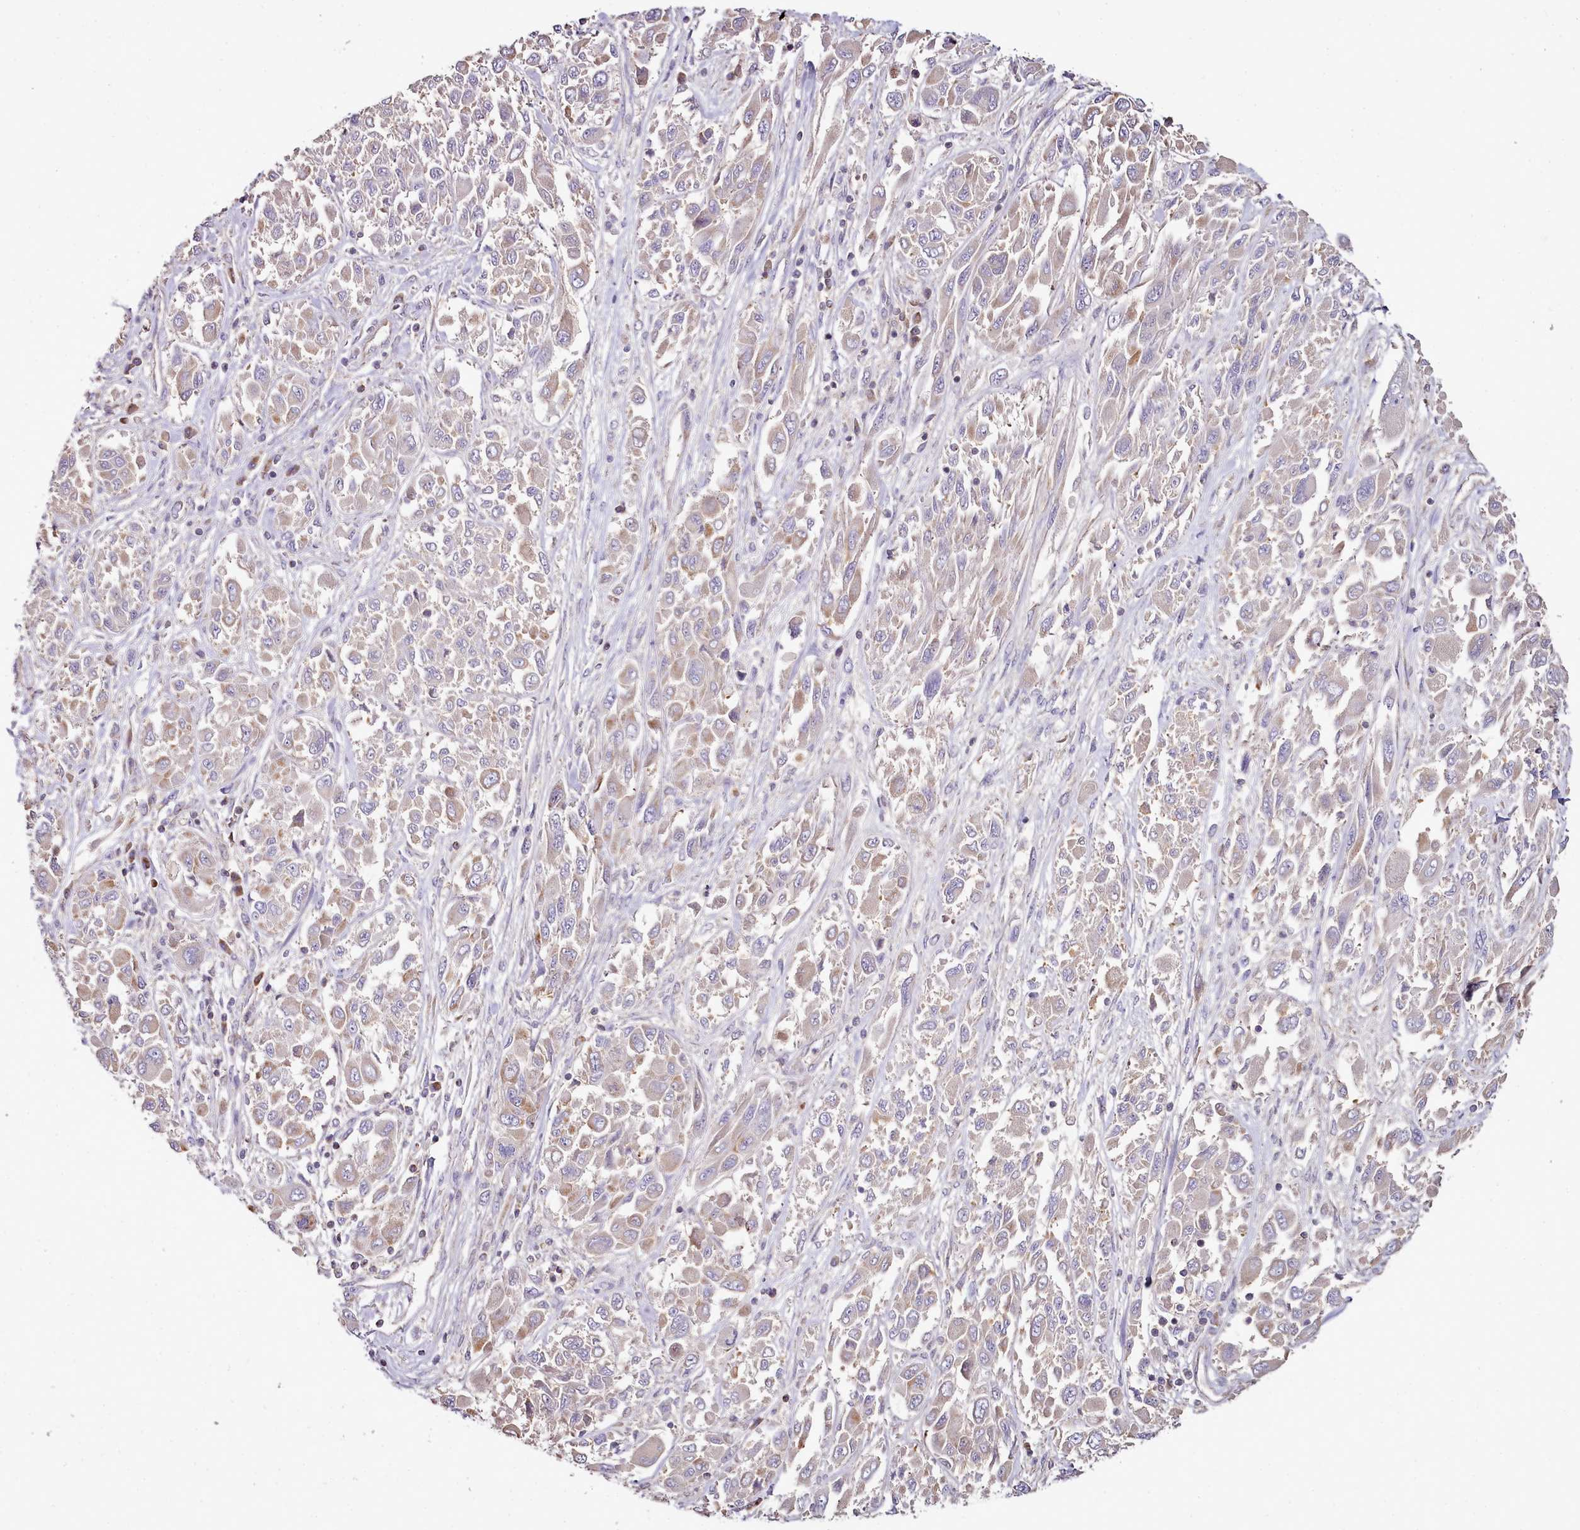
{"staining": {"intensity": "weak", "quantity": "<25%", "location": "cytoplasmic/membranous"}, "tissue": "melanoma", "cell_type": "Tumor cells", "image_type": "cancer", "snomed": [{"axis": "morphology", "description": "Malignant melanoma, NOS"}, {"axis": "topography", "description": "Skin"}], "caption": "Immunohistochemistry (IHC) of human malignant melanoma displays no expression in tumor cells. Nuclei are stained in blue.", "gene": "ACSS1", "patient": {"sex": "female", "age": 91}}